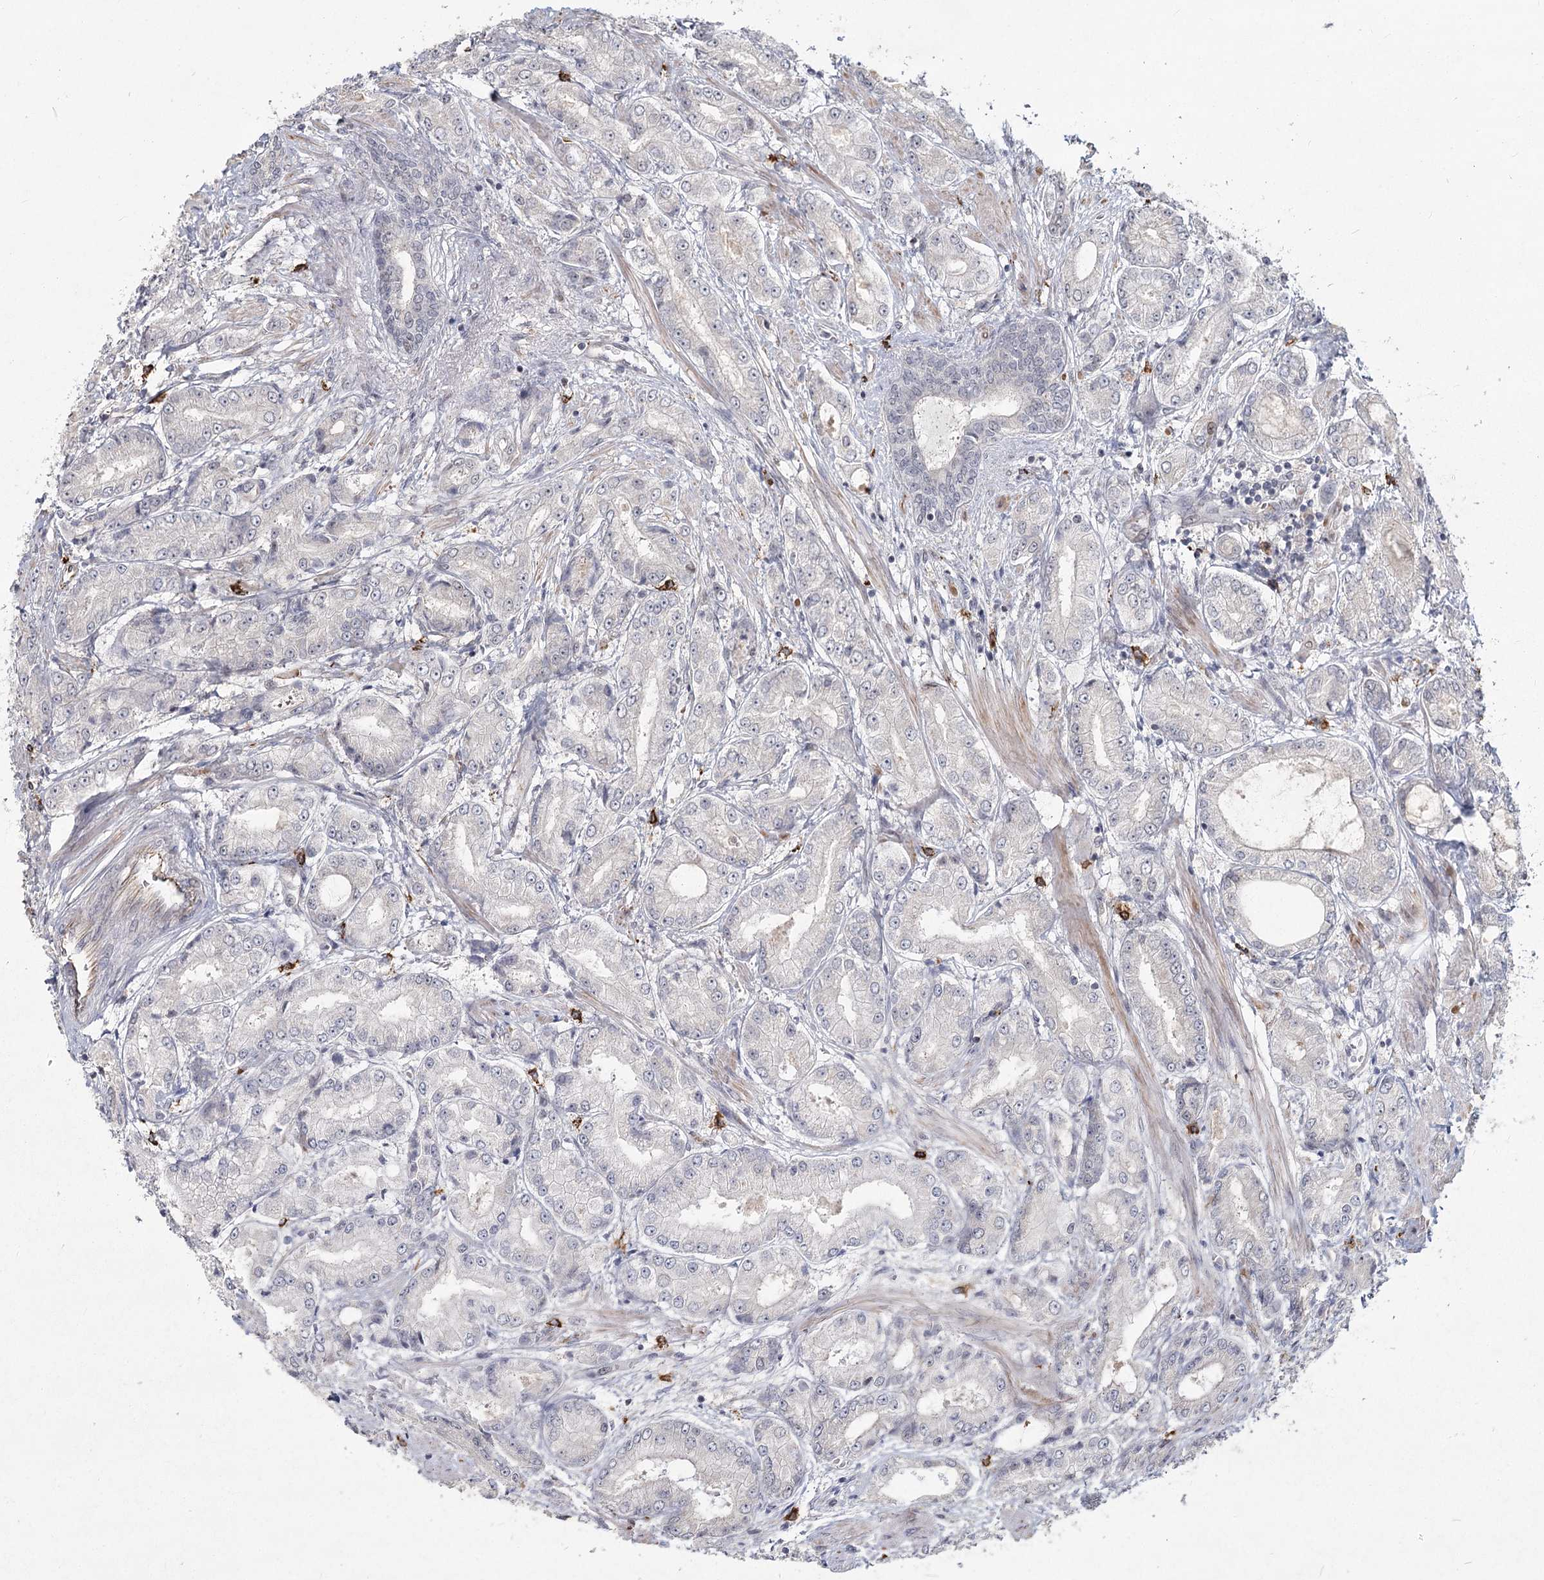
{"staining": {"intensity": "negative", "quantity": "none", "location": "none"}, "tissue": "prostate cancer", "cell_type": "Tumor cells", "image_type": "cancer", "snomed": [{"axis": "morphology", "description": "Adenocarcinoma, High grade"}, {"axis": "topography", "description": "Prostate"}], "caption": "DAB (3,3'-diaminobenzidine) immunohistochemical staining of human high-grade adenocarcinoma (prostate) reveals no significant positivity in tumor cells. The staining is performed using DAB (3,3'-diaminobenzidine) brown chromogen with nuclei counter-stained in using hematoxylin.", "gene": "AP2M1", "patient": {"sex": "male", "age": 59}}